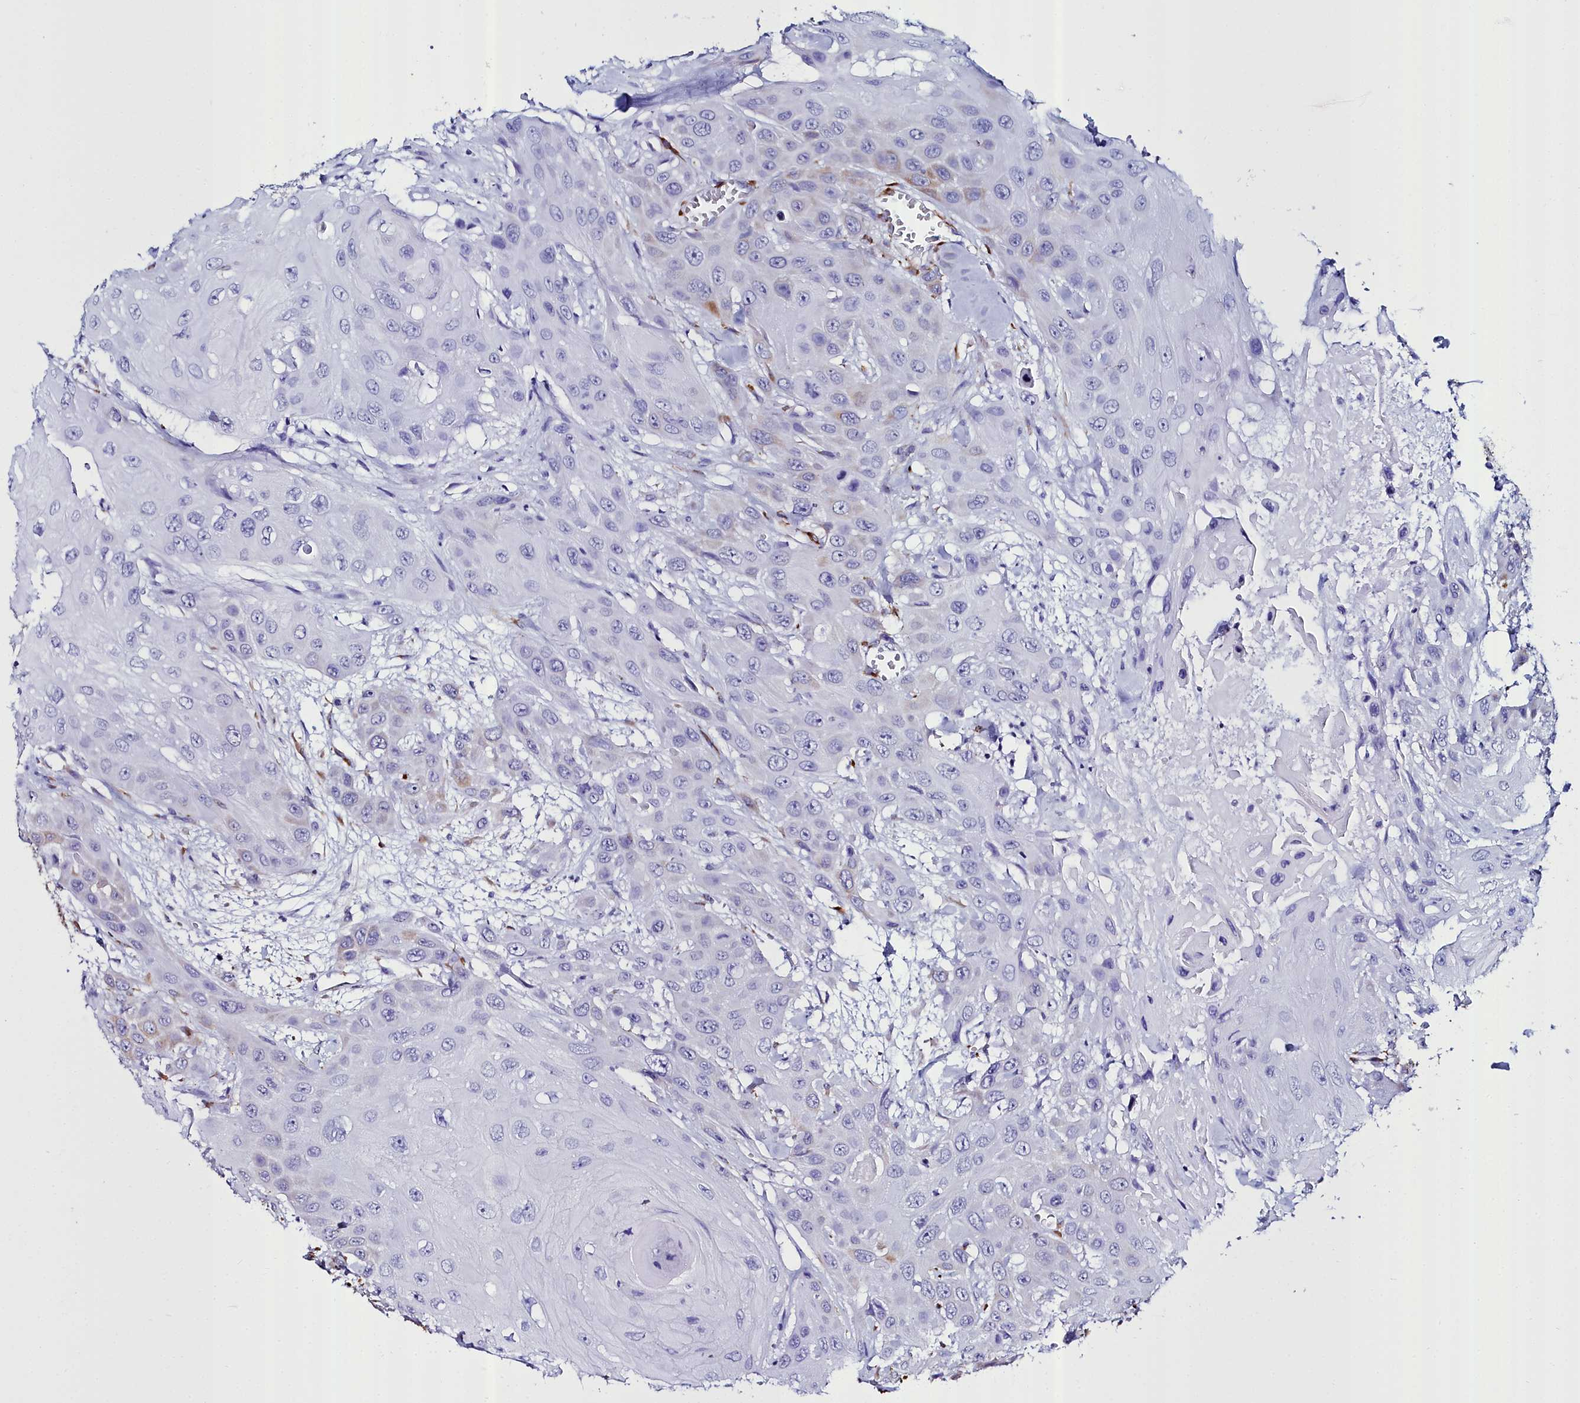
{"staining": {"intensity": "negative", "quantity": "none", "location": "none"}, "tissue": "head and neck cancer", "cell_type": "Tumor cells", "image_type": "cancer", "snomed": [{"axis": "morphology", "description": "Squamous cell carcinoma, NOS"}, {"axis": "topography", "description": "Head-Neck"}], "caption": "Immunohistochemistry of squamous cell carcinoma (head and neck) exhibits no staining in tumor cells.", "gene": "TXNDC5", "patient": {"sex": "male", "age": 81}}